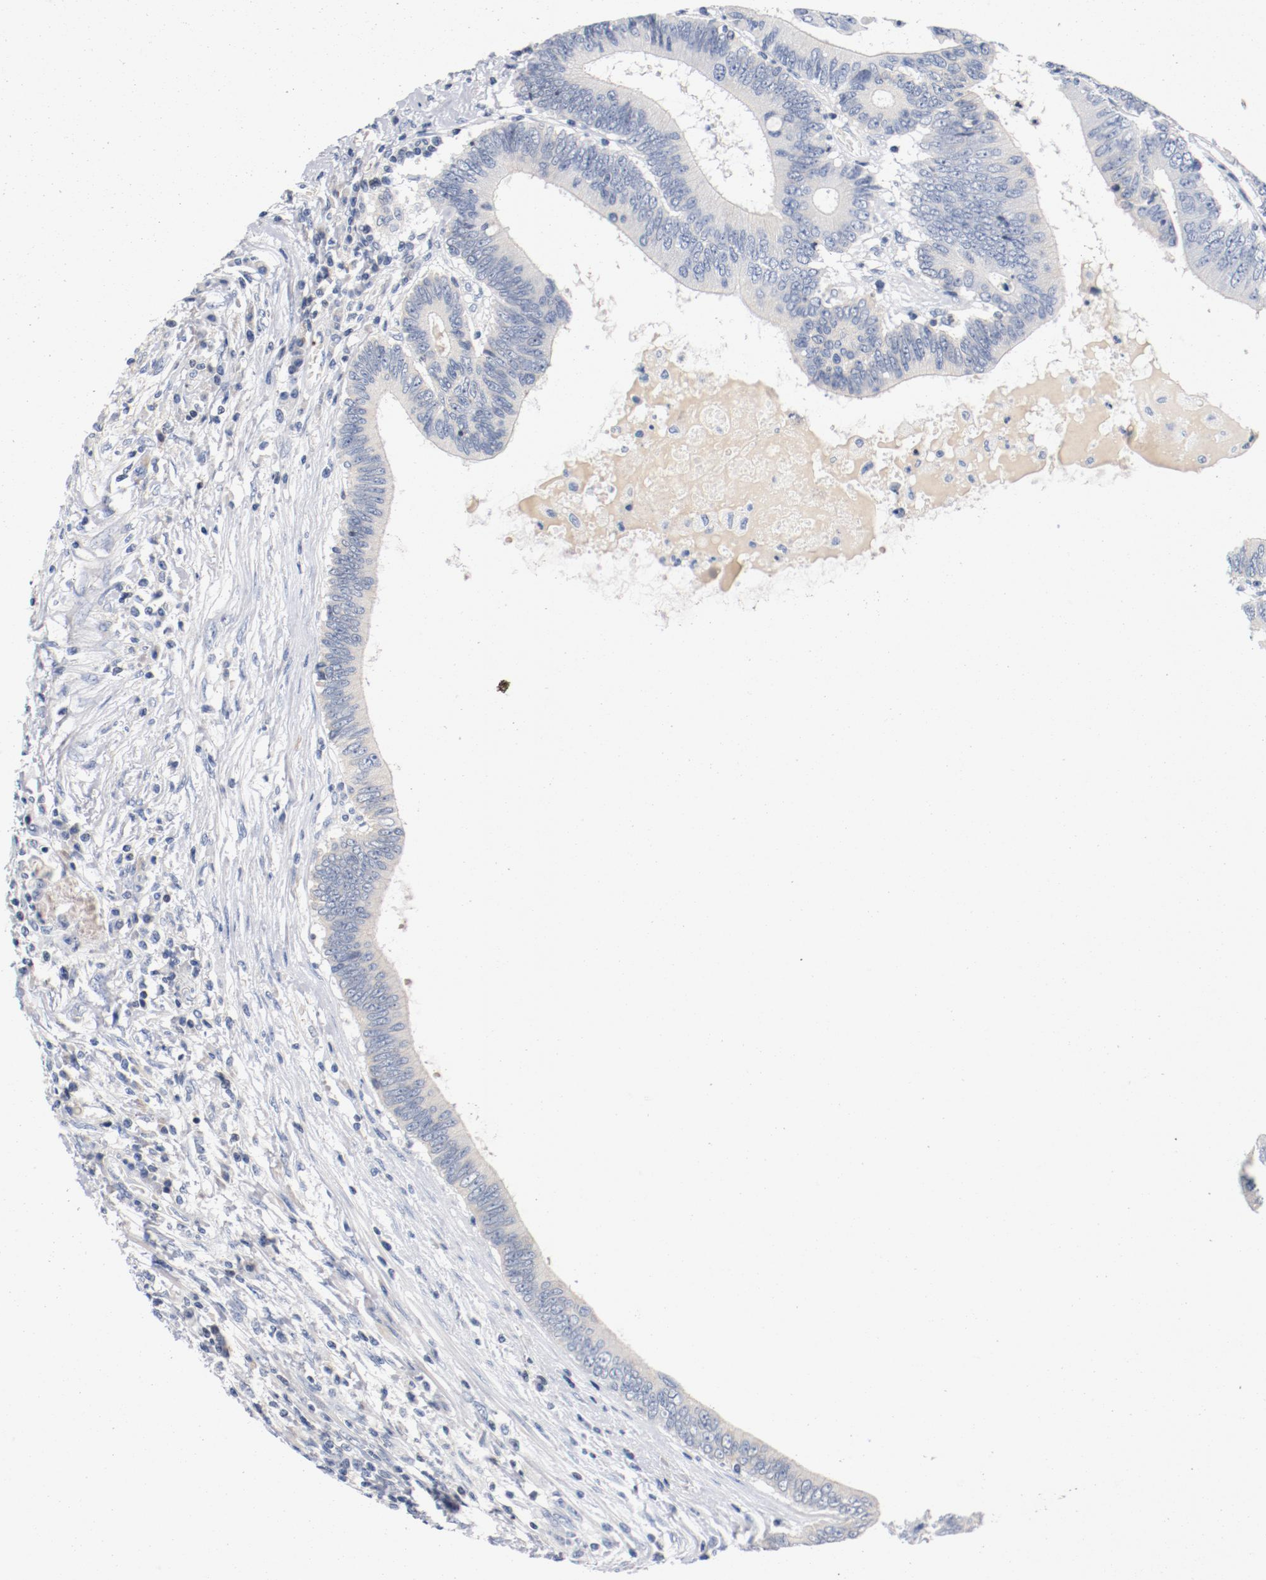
{"staining": {"intensity": "negative", "quantity": "none", "location": "none"}, "tissue": "colorectal cancer", "cell_type": "Tumor cells", "image_type": "cancer", "snomed": [{"axis": "morphology", "description": "Adenocarcinoma, NOS"}, {"axis": "topography", "description": "Colon"}], "caption": "Tumor cells are negative for brown protein staining in colorectal cancer (adenocarcinoma).", "gene": "PIM1", "patient": {"sex": "female", "age": 78}}